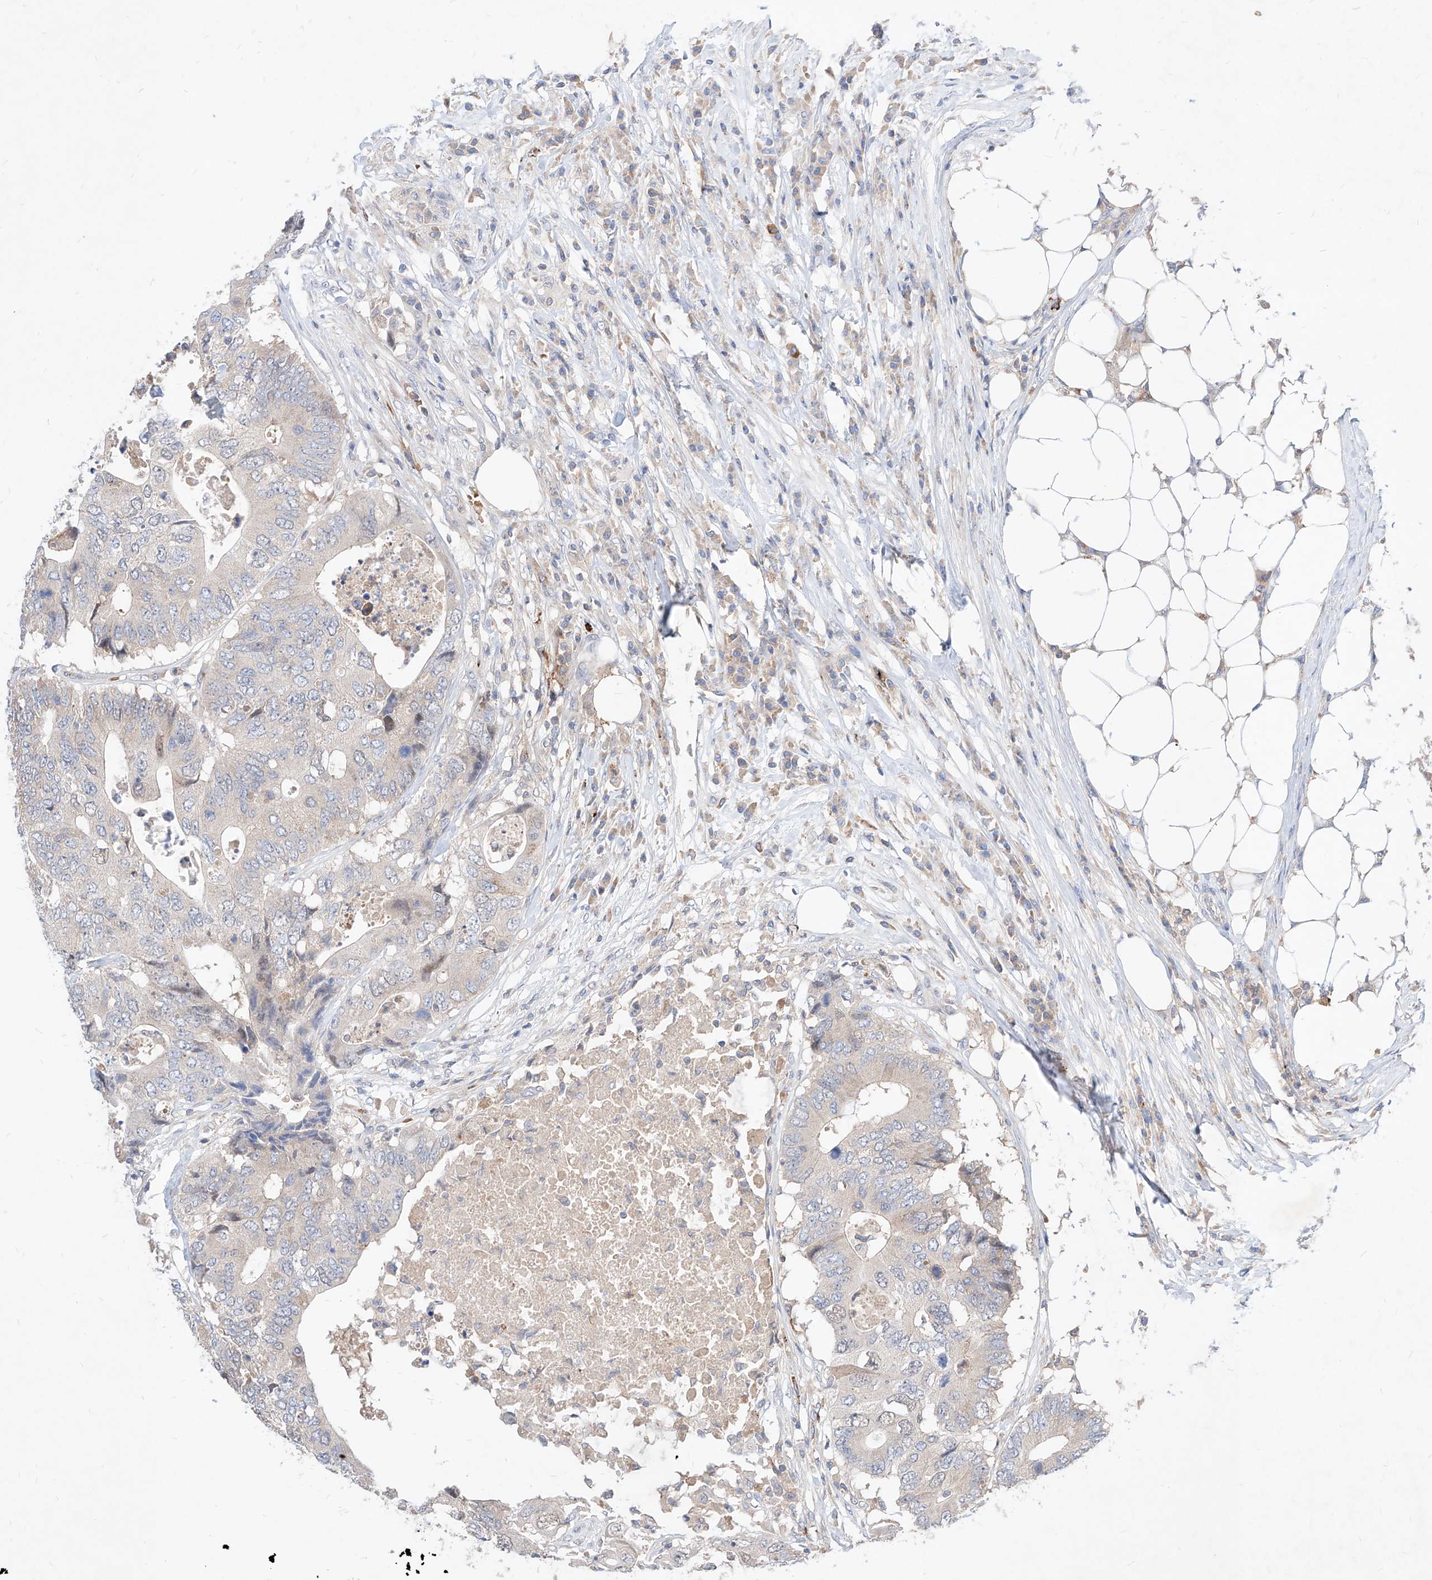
{"staining": {"intensity": "negative", "quantity": "none", "location": "none"}, "tissue": "colorectal cancer", "cell_type": "Tumor cells", "image_type": "cancer", "snomed": [{"axis": "morphology", "description": "Adenocarcinoma, NOS"}, {"axis": "topography", "description": "Colon"}], "caption": "This is an immunohistochemistry (IHC) image of human adenocarcinoma (colorectal). There is no expression in tumor cells.", "gene": "TSNAX", "patient": {"sex": "male", "age": 71}}